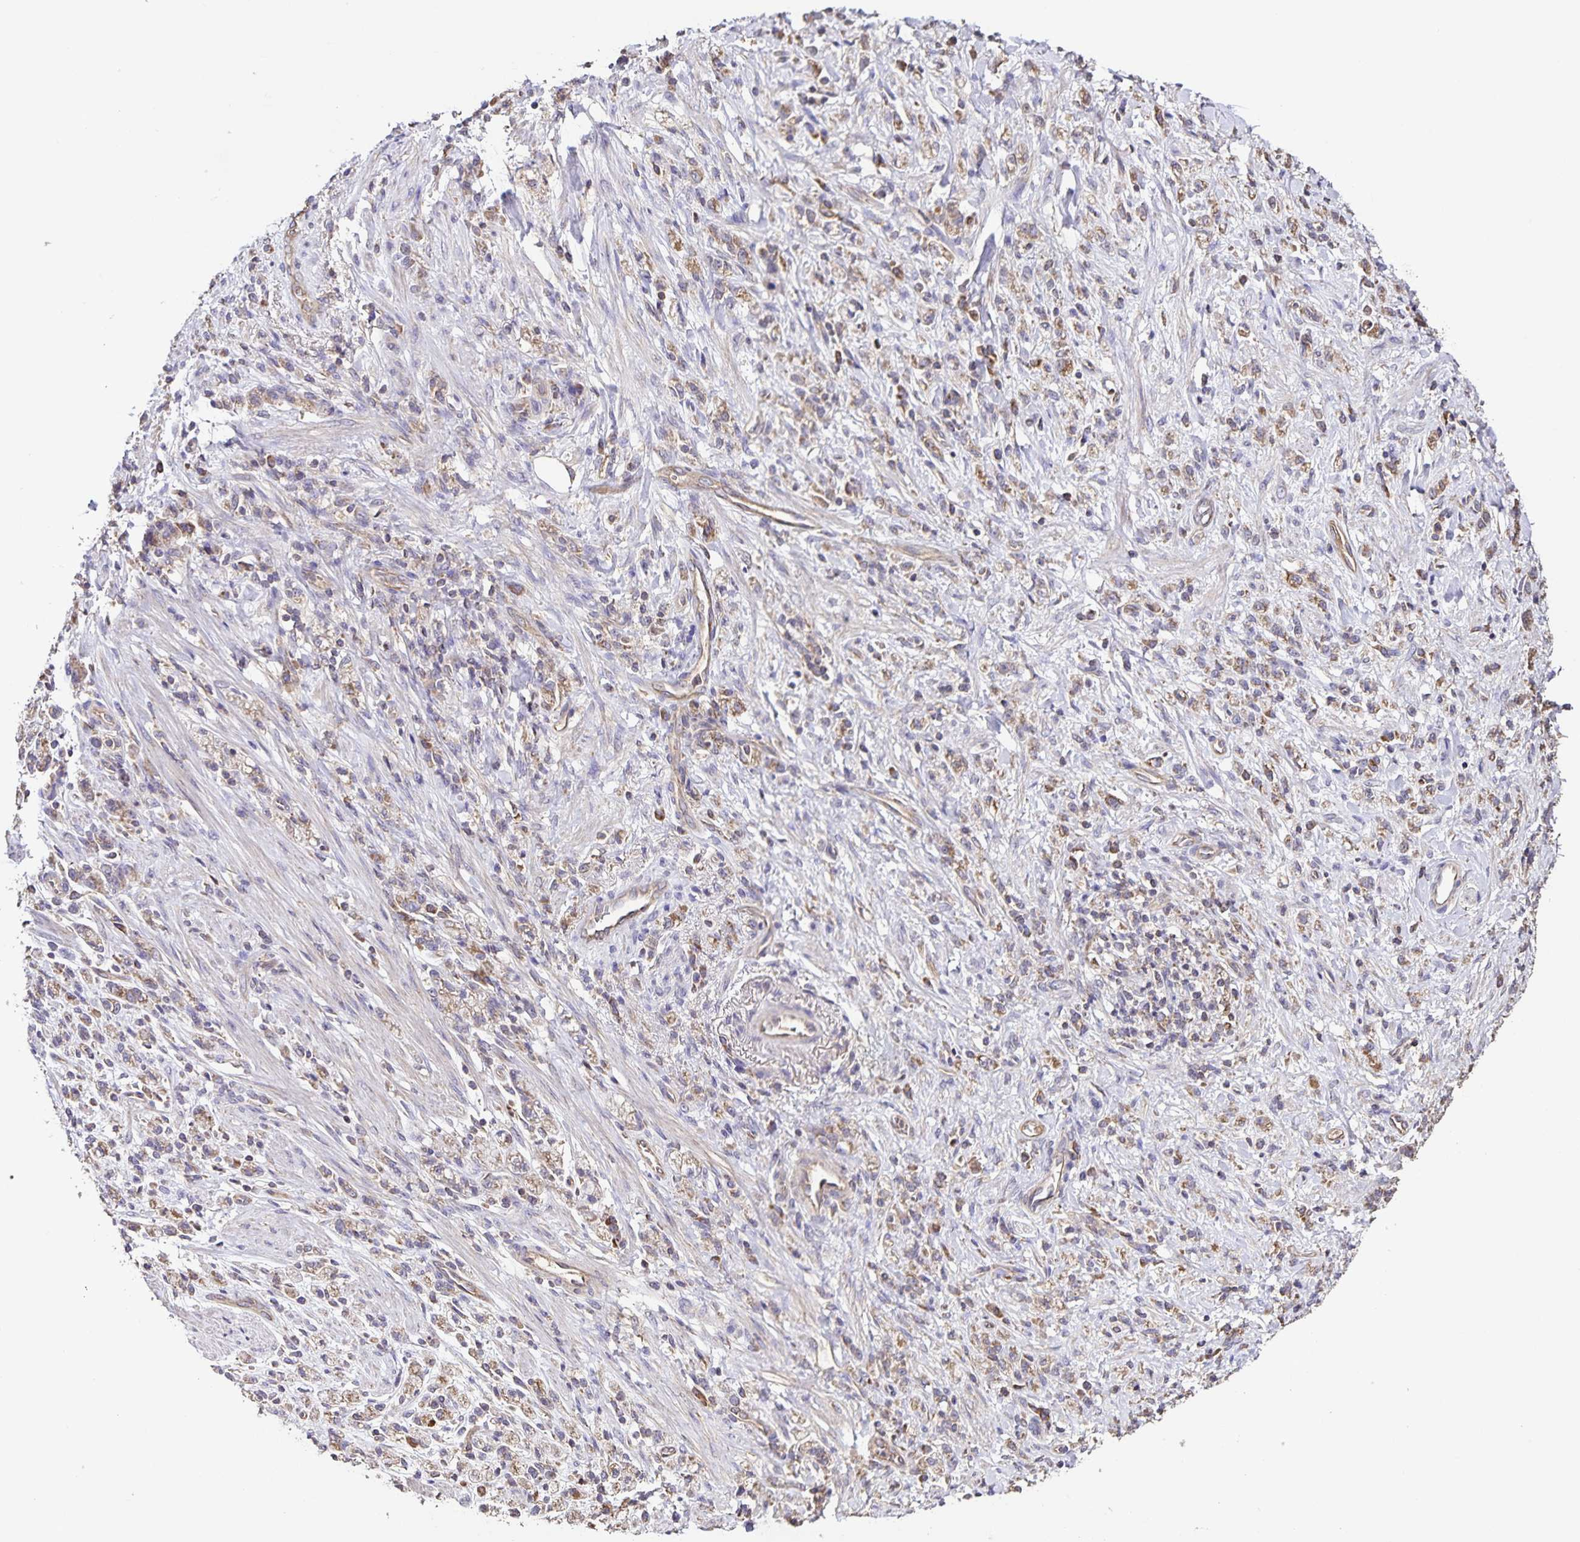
{"staining": {"intensity": "weak", "quantity": ">75%", "location": "cytoplasmic/membranous"}, "tissue": "stomach cancer", "cell_type": "Tumor cells", "image_type": "cancer", "snomed": [{"axis": "morphology", "description": "Adenocarcinoma, NOS"}, {"axis": "topography", "description": "Stomach"}], "caption": "Stomach cancer (adenocarcinoma) tissue shows weak cytoplasmic/membranous positivity in approximately >75% of tumor cells", "gene": "MAN1A1", "patient": {"sex": "male", "age": 77}}